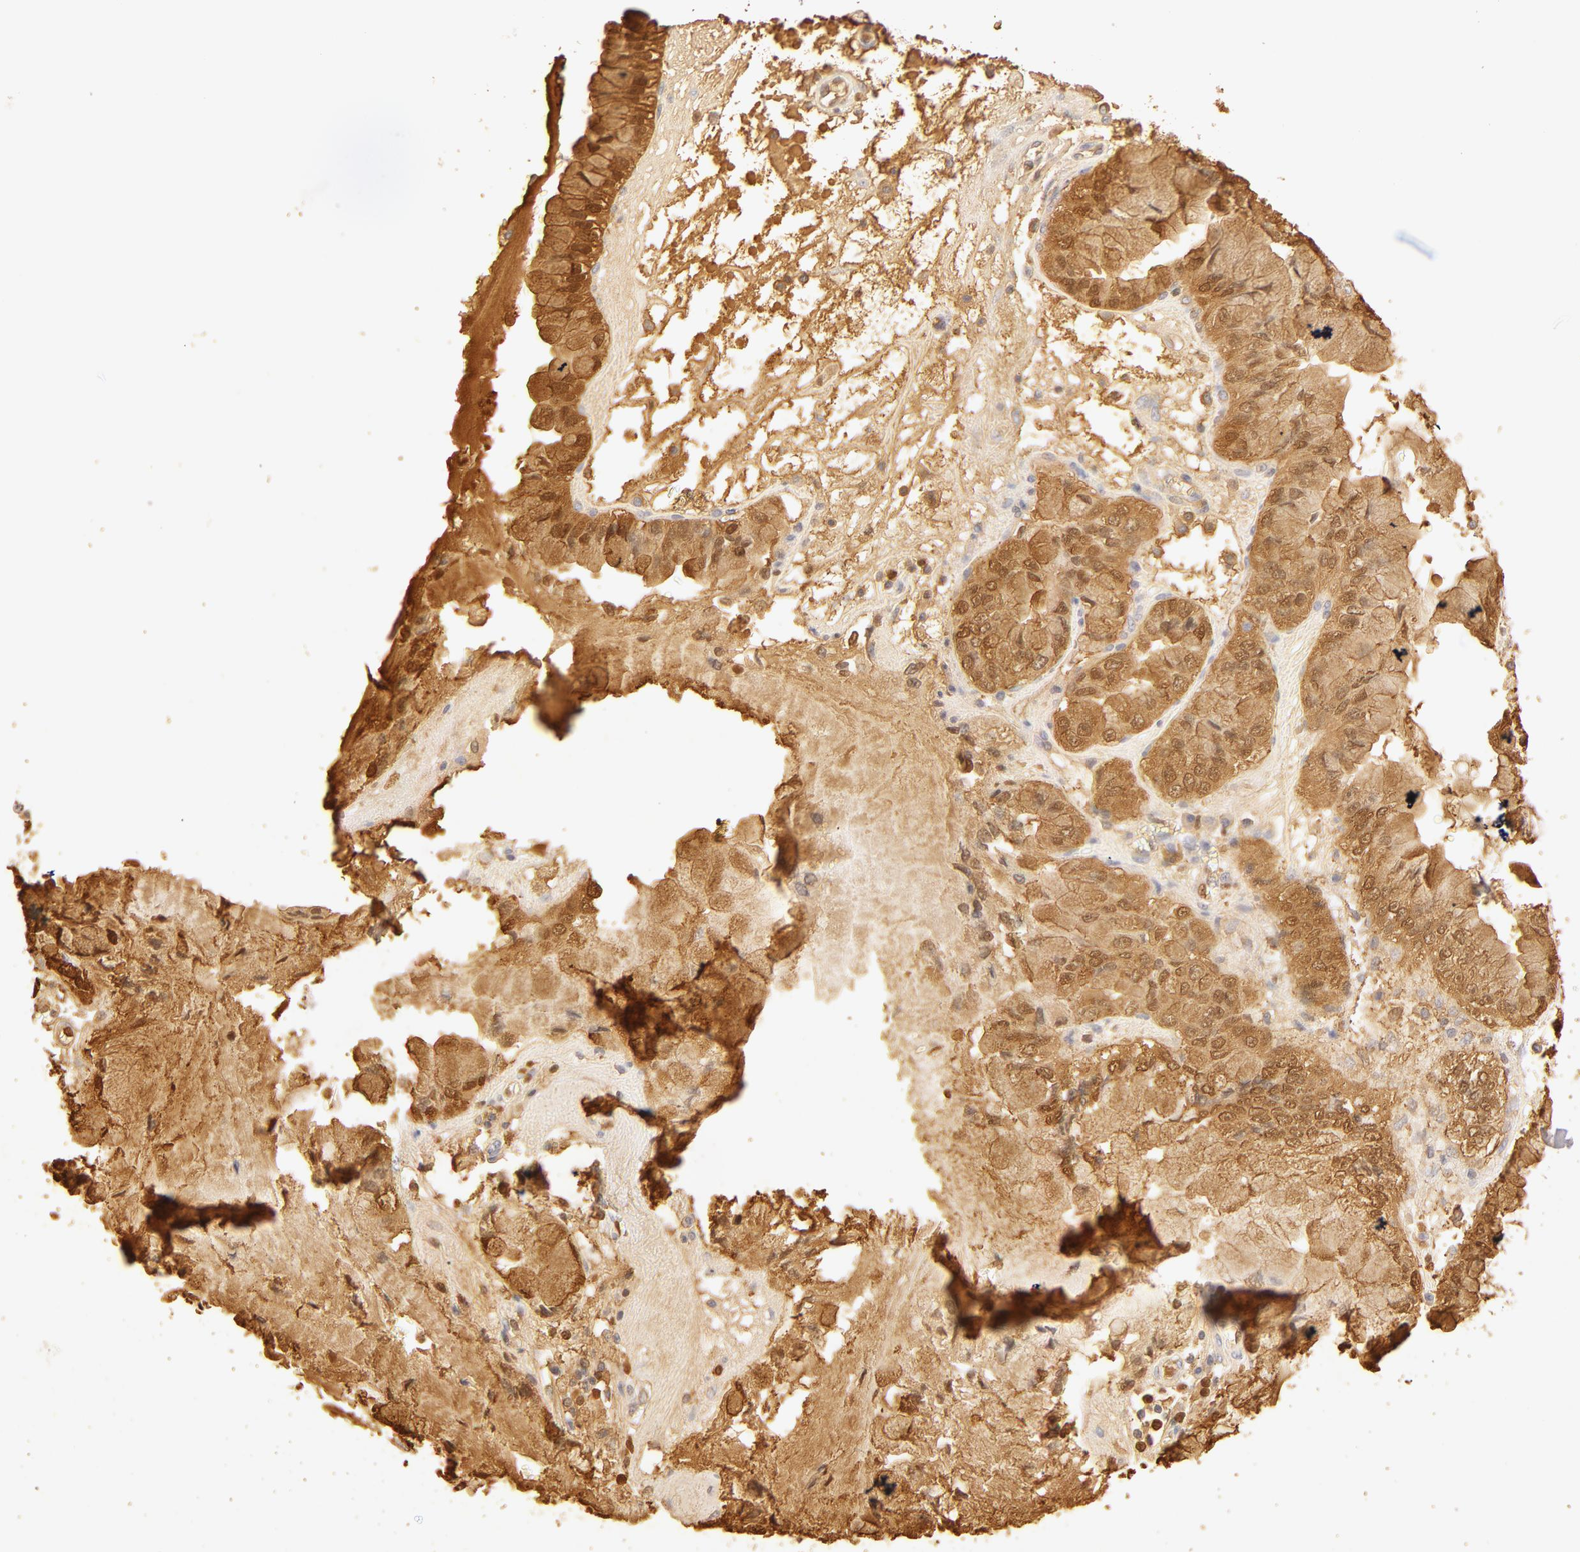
{"staining": {"intensity": "moderate", "quantity": ">75%", "location": "cytoplasmic/membranous,nuclear"}, "tissue": "liver cancer", "cell_type": "Tumor cells", "image_type": "cancer", "snomed": [{"axis": "morphology", "description": "Cholangiocarcinoma"}, {"axis": "topography", "description": "Liver"}], "caption": "A brown stain highlights moderate cytoplasmic/membranous and nuclear staining of a protein in cholangiocarcinoma (liver) tumor cells.", "gene": "CA2", "patient": {"sex": "female", "age": 79}}